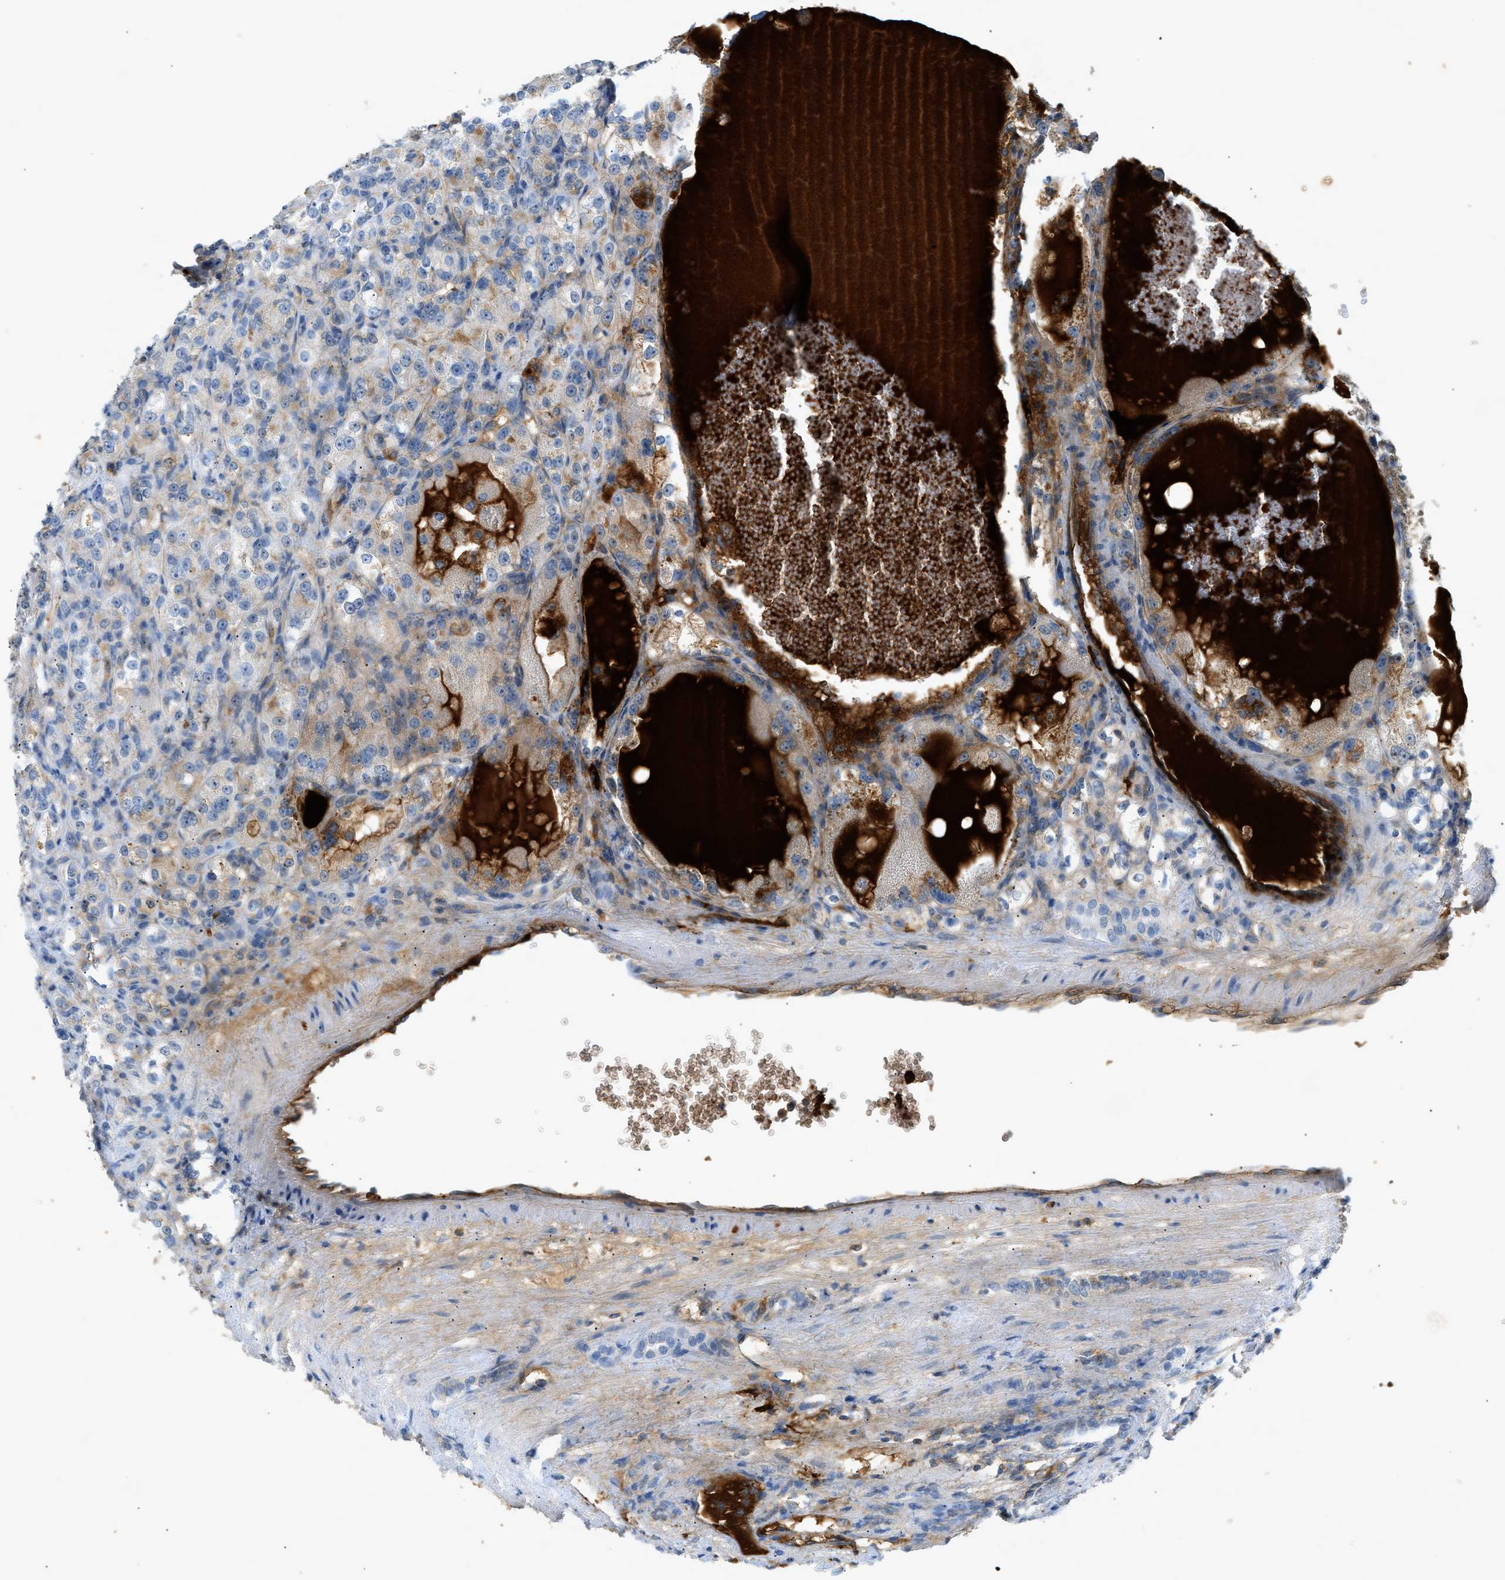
{"staining": {"intensity": "moderate", "quantity": "25%-75%", "location": "cytoplasmic/membranous"}, "tissue": "renal cancer", "cell_type": "Tumor cells", "image_type": "cancer", "snomed": [{"axis": "morphology", "description": "Normal tissue, NOS"}, {"axis": "morphology", "description": "Adenocarcinoma, NOS"}, {"axis": "topography", "description": "Kidney"}], "caption": "An immunohistochemistry (IHC) histopathology image of tumor tissue is shown. Protein staining in brown shows moderate cytoplasmic/membranous positivity in adenocarcinoma (renal) within tumor cells.", "gene": "F2", "patient": {"sex": "male", "age": 61}}